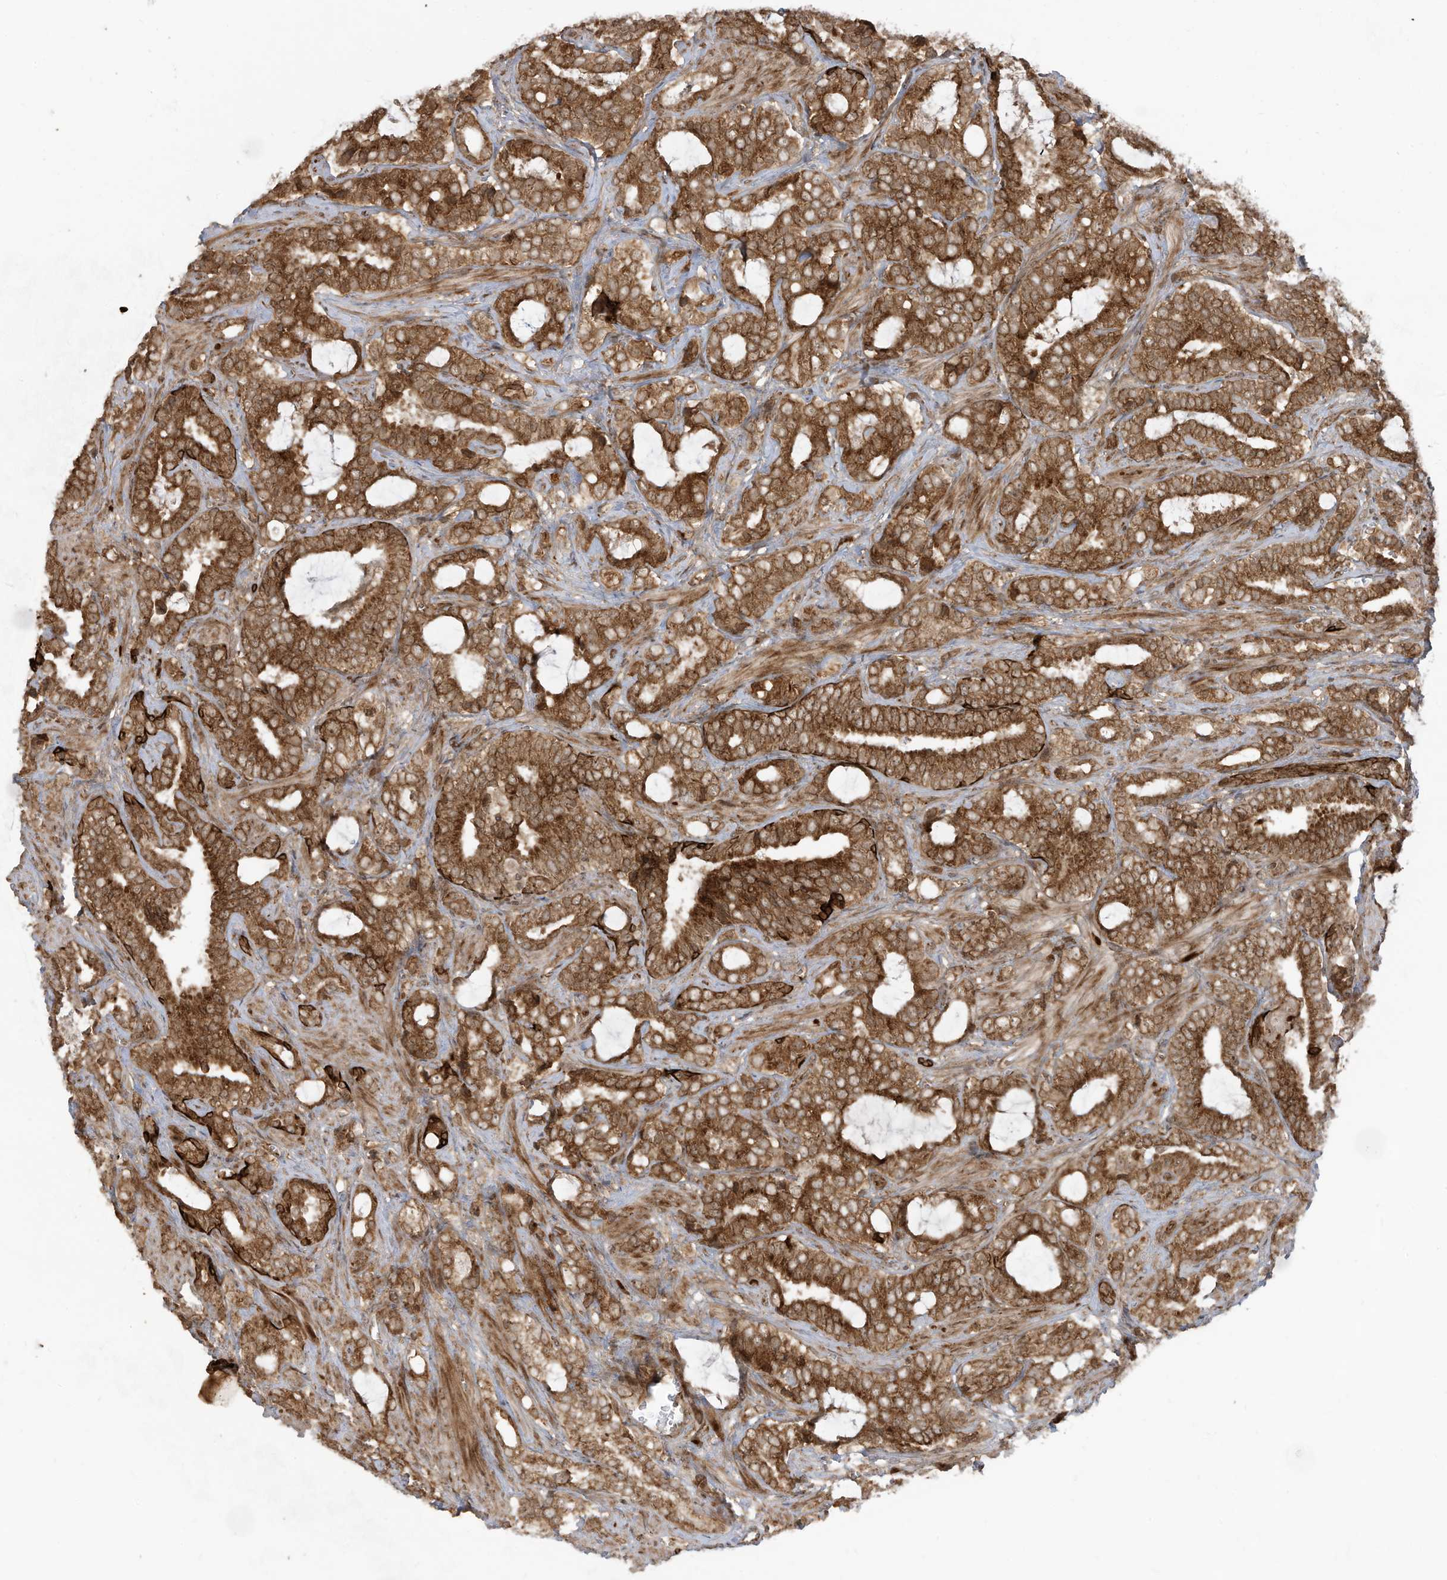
{"staining": {"intensity": "moderate", "quantity": ">75%", "location": "cytoplasmic/membranous"}, "tissue": "prostate cancer", "cell_type": "Tumor cells", "image_type": "cancer", "snomed": [{"axis": "morphology", "description": "Adenocarcinoma, High grade"}, {"axis": "topography", "description": "Prostate and seminal vesicle, NOS"}], "caption": "Immunohistochemical staining of prostate cancer demonstrates moderate cytoplasmic/membranous protein staining in approximately >75% of tumor cells. (DAB (3,3'-diaminobenzidine) IHC, brown staining for protein, blue staining for nuclei).", "gene": "TRIM67", "patient": {"sex": "male", "age": 67}}